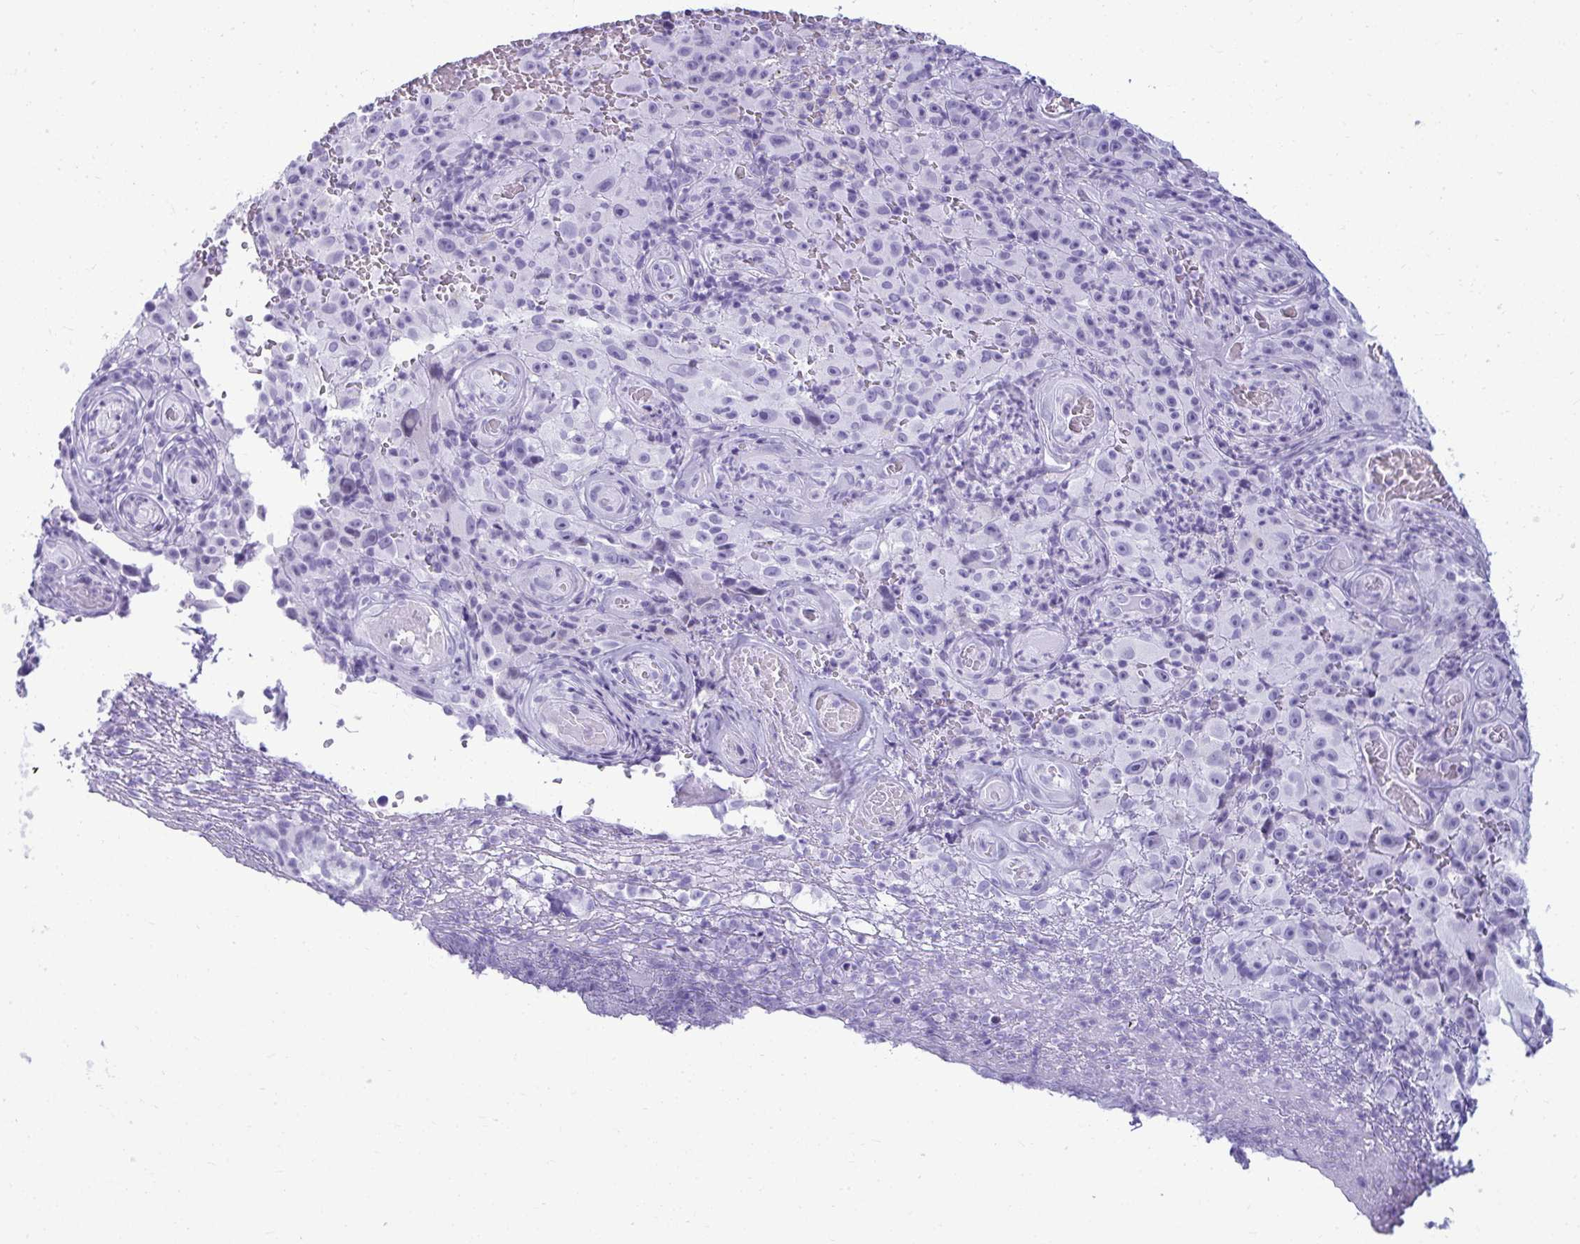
{"staining": {"intensity": "negative", "quantity": "none", "location": "none"}, "tissue": "melanoma", "cell_type": "Tumor cells", "image_type": "cancer", "snomed": [{"axis": "morphology", "description": "Malignant melanoma, NOS"}, {"axis": "topography", "description": "Skin"}], "caption": "A micrograph of human malignant melanoma is negative for staining in tumor cells.", "gene": "CLGN", "patient": {"sex": "female", "age": 82}}